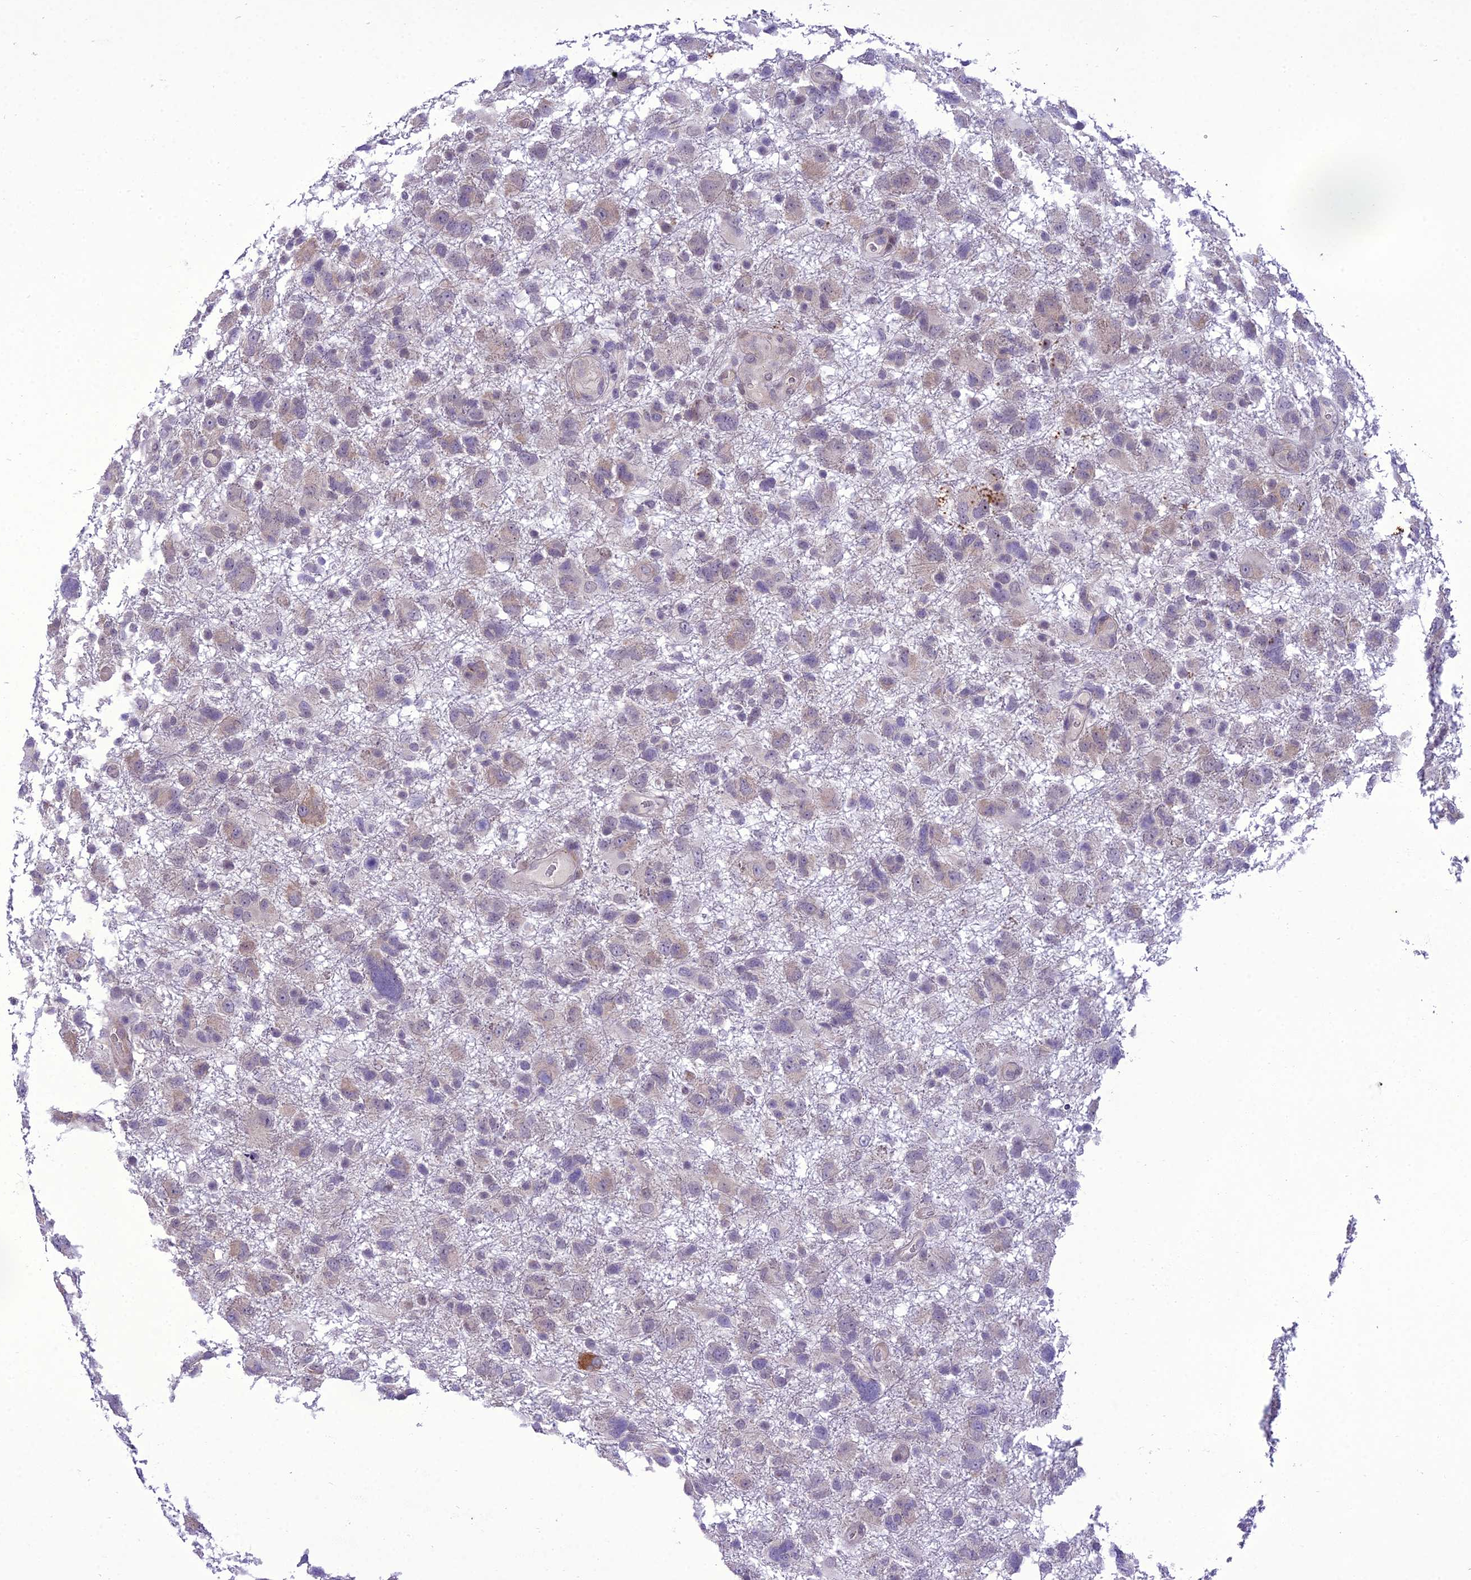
{"staining": {"intensity": "weak", "quantity": "<25%", "location": "cytoplasmic/membranous"}, "tissue": "glioma", "cell_type": "Tumor cells", "image_type": "cancer", "snomed": [{"axis": "morphology", "description": "Glioma, malignant, High grade"}, {"axis": "topography", "description": "Brain"}], "caption": "A histopathology image of glioma stained for a protein exhibits no brown staining in tumor cells.", "gene": "NEURL2", "patient": {"sex": "male", "age": 61}}